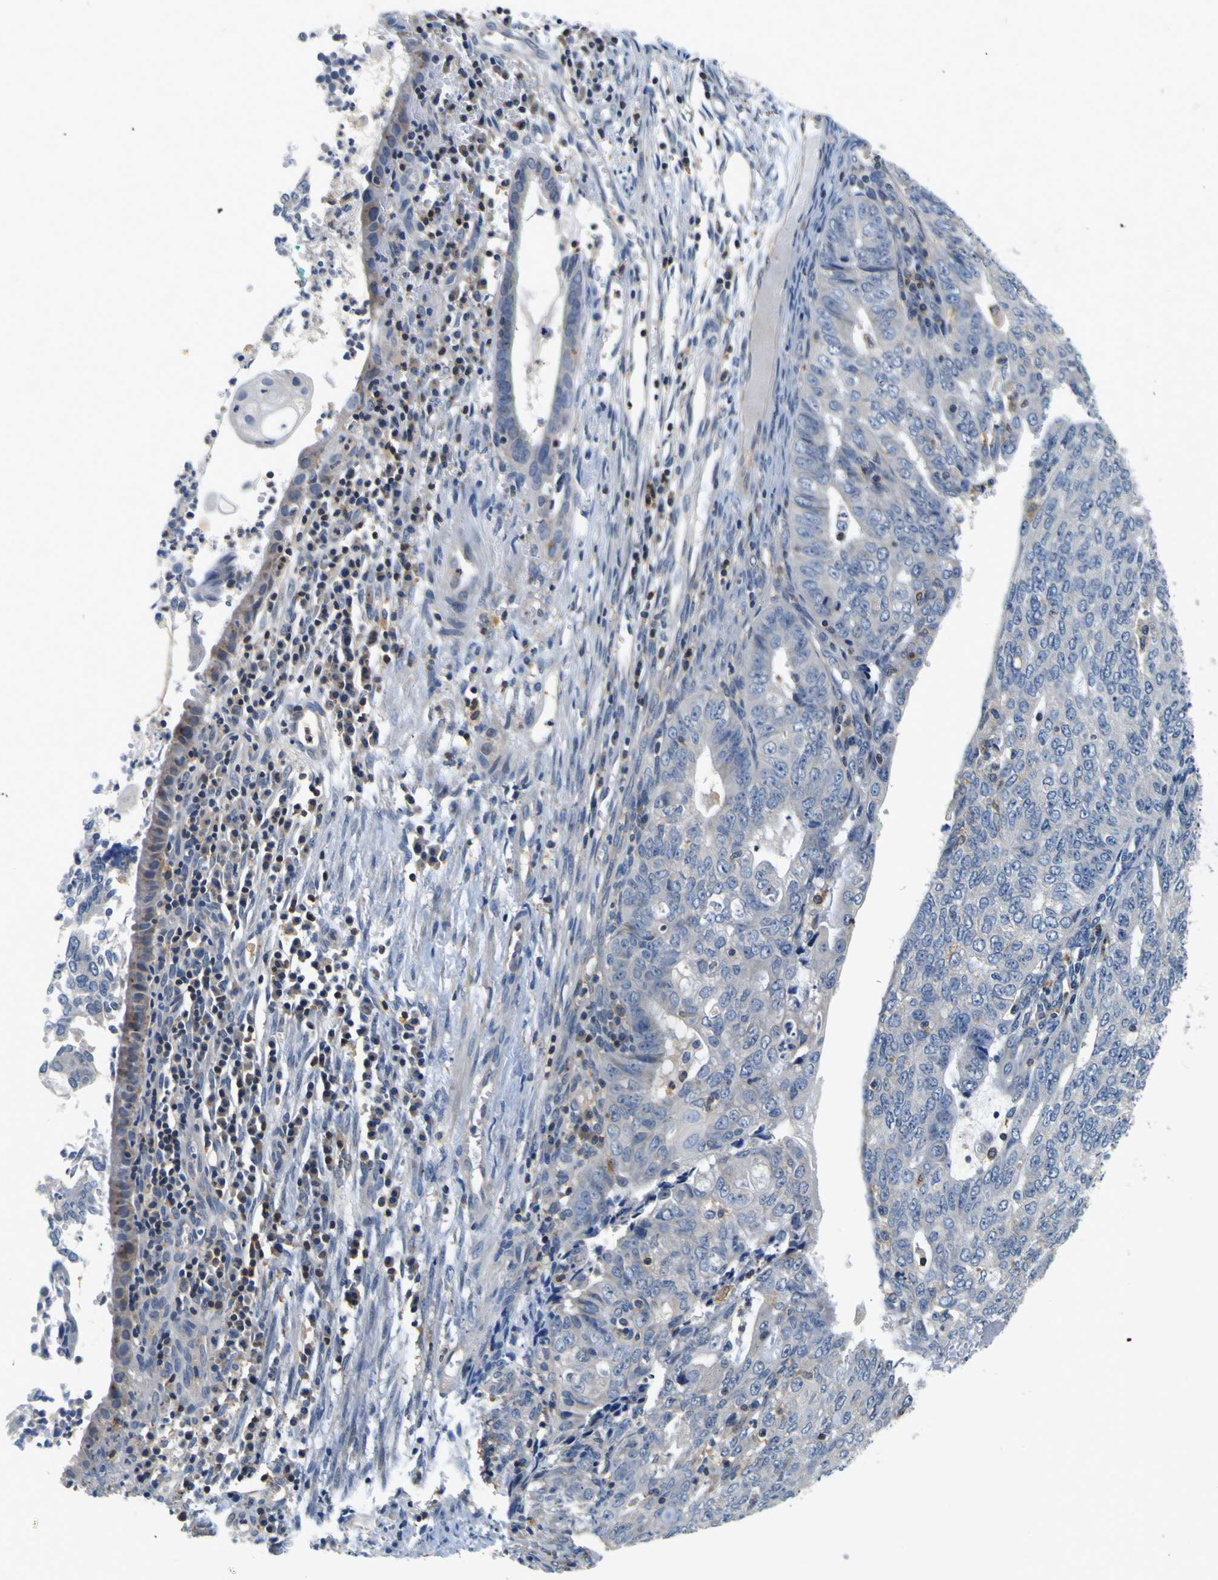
{"staining": {"intensity": "negative", "quantity": "none", "location": "none"}, "tissue": "endometrial cancer", "cell_type": "Tumor cells", "image_type": "cancer", "snomed": [{"axis": "morphology", "description": "Adenocarcinoma, NOS"}, {"axis": "topography", "description": "Endometrium"}], "caption": "Tumor cells show no significant staining in adenocarcinoma (endometrial).", "gene": "TNIK", "patient": {"sex": "female", "age": 32}}